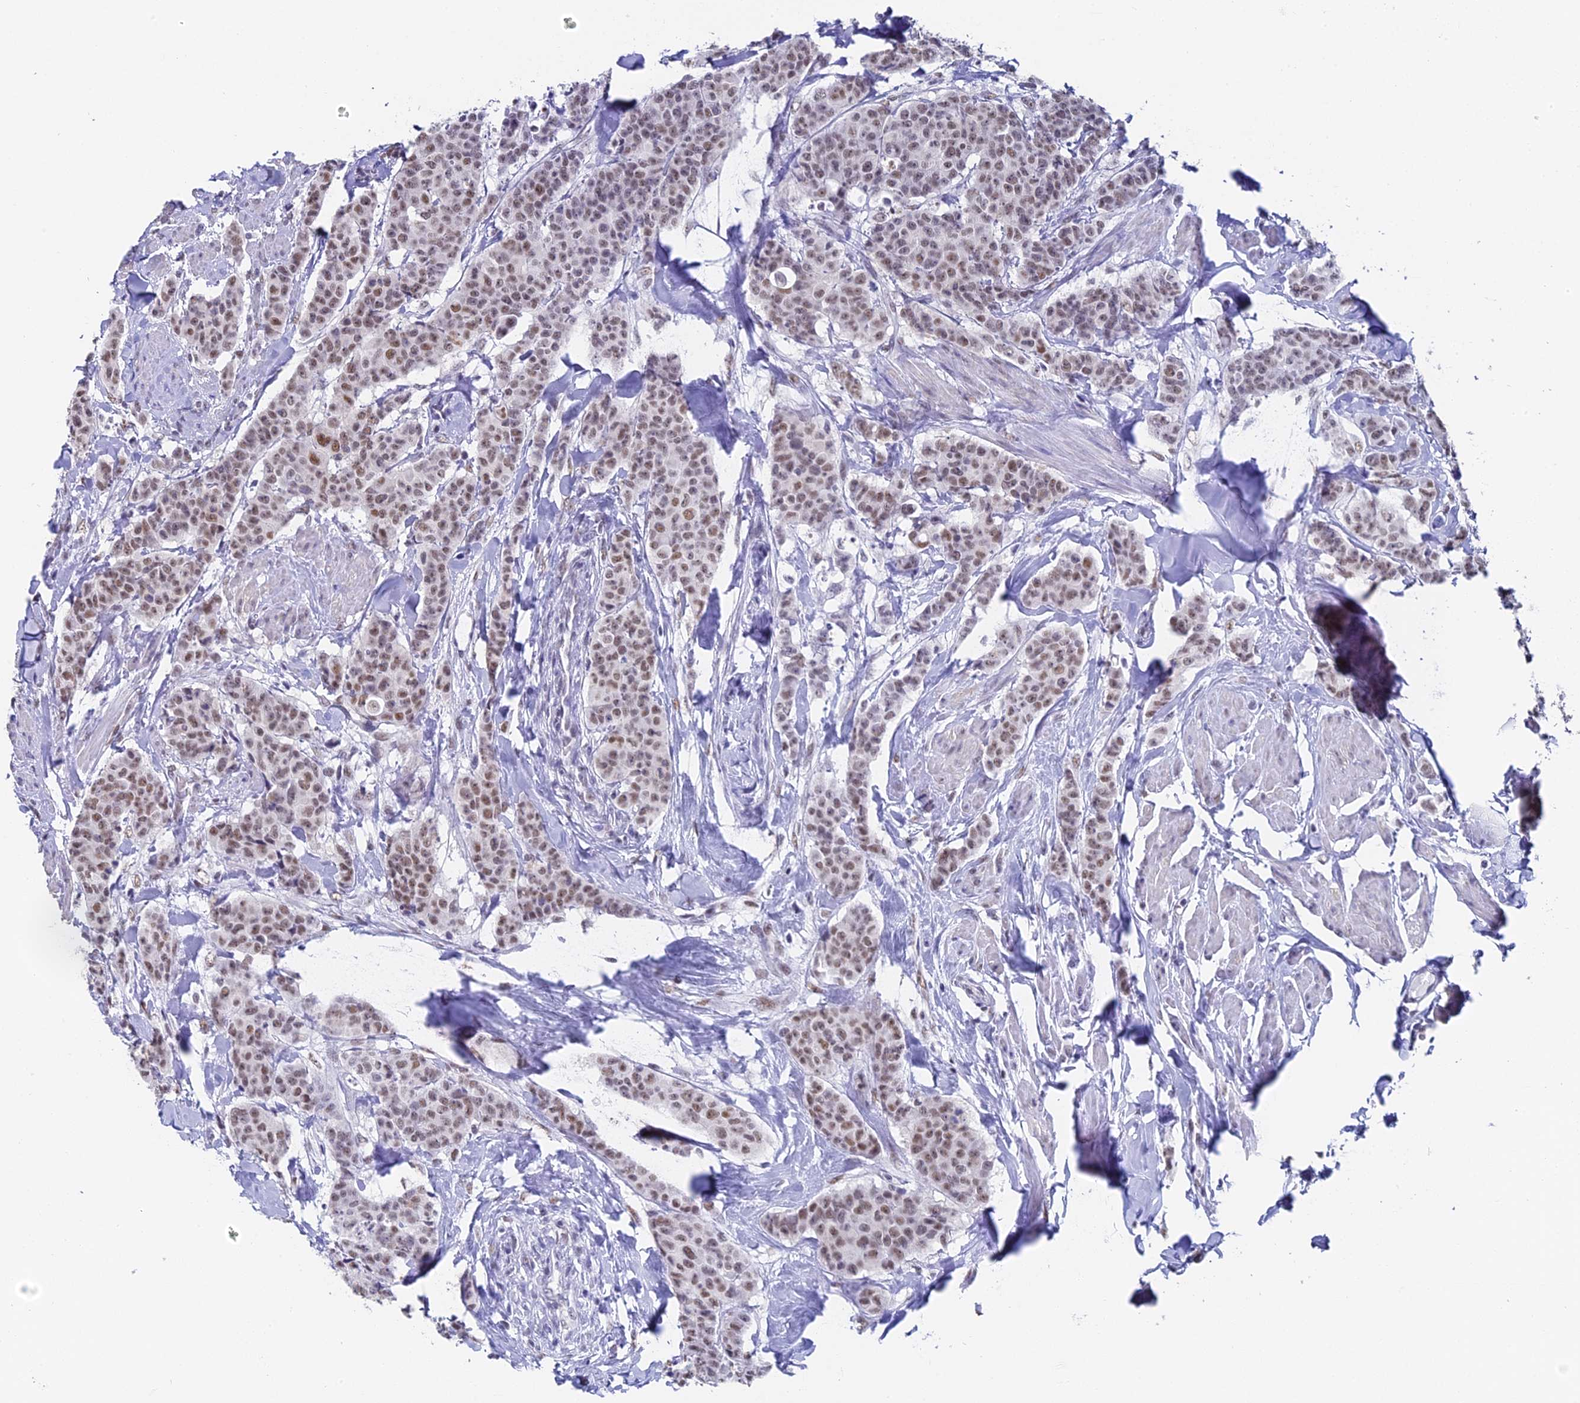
{"staining": {"intensity": "moderate", "quantity": ">75%", "location": "nuclear"}, "tissue": "breast cancer", "cell_type": "Tumor cells", "image_type": "cancer", "snomed": [{"axis": "morphology", "description": "Duct carcinoma"}, {"axis": "topography", "description": "Breast"}], "caption": "Immunohistochemistry (DAB) staining of breast infiltrating ductal carcinoma exhibits moderate nuclear protein staining in approximately >75% of tumor cells.", "gene": "CD2BP2", "patient": {"sex": "female", "age": 40}}